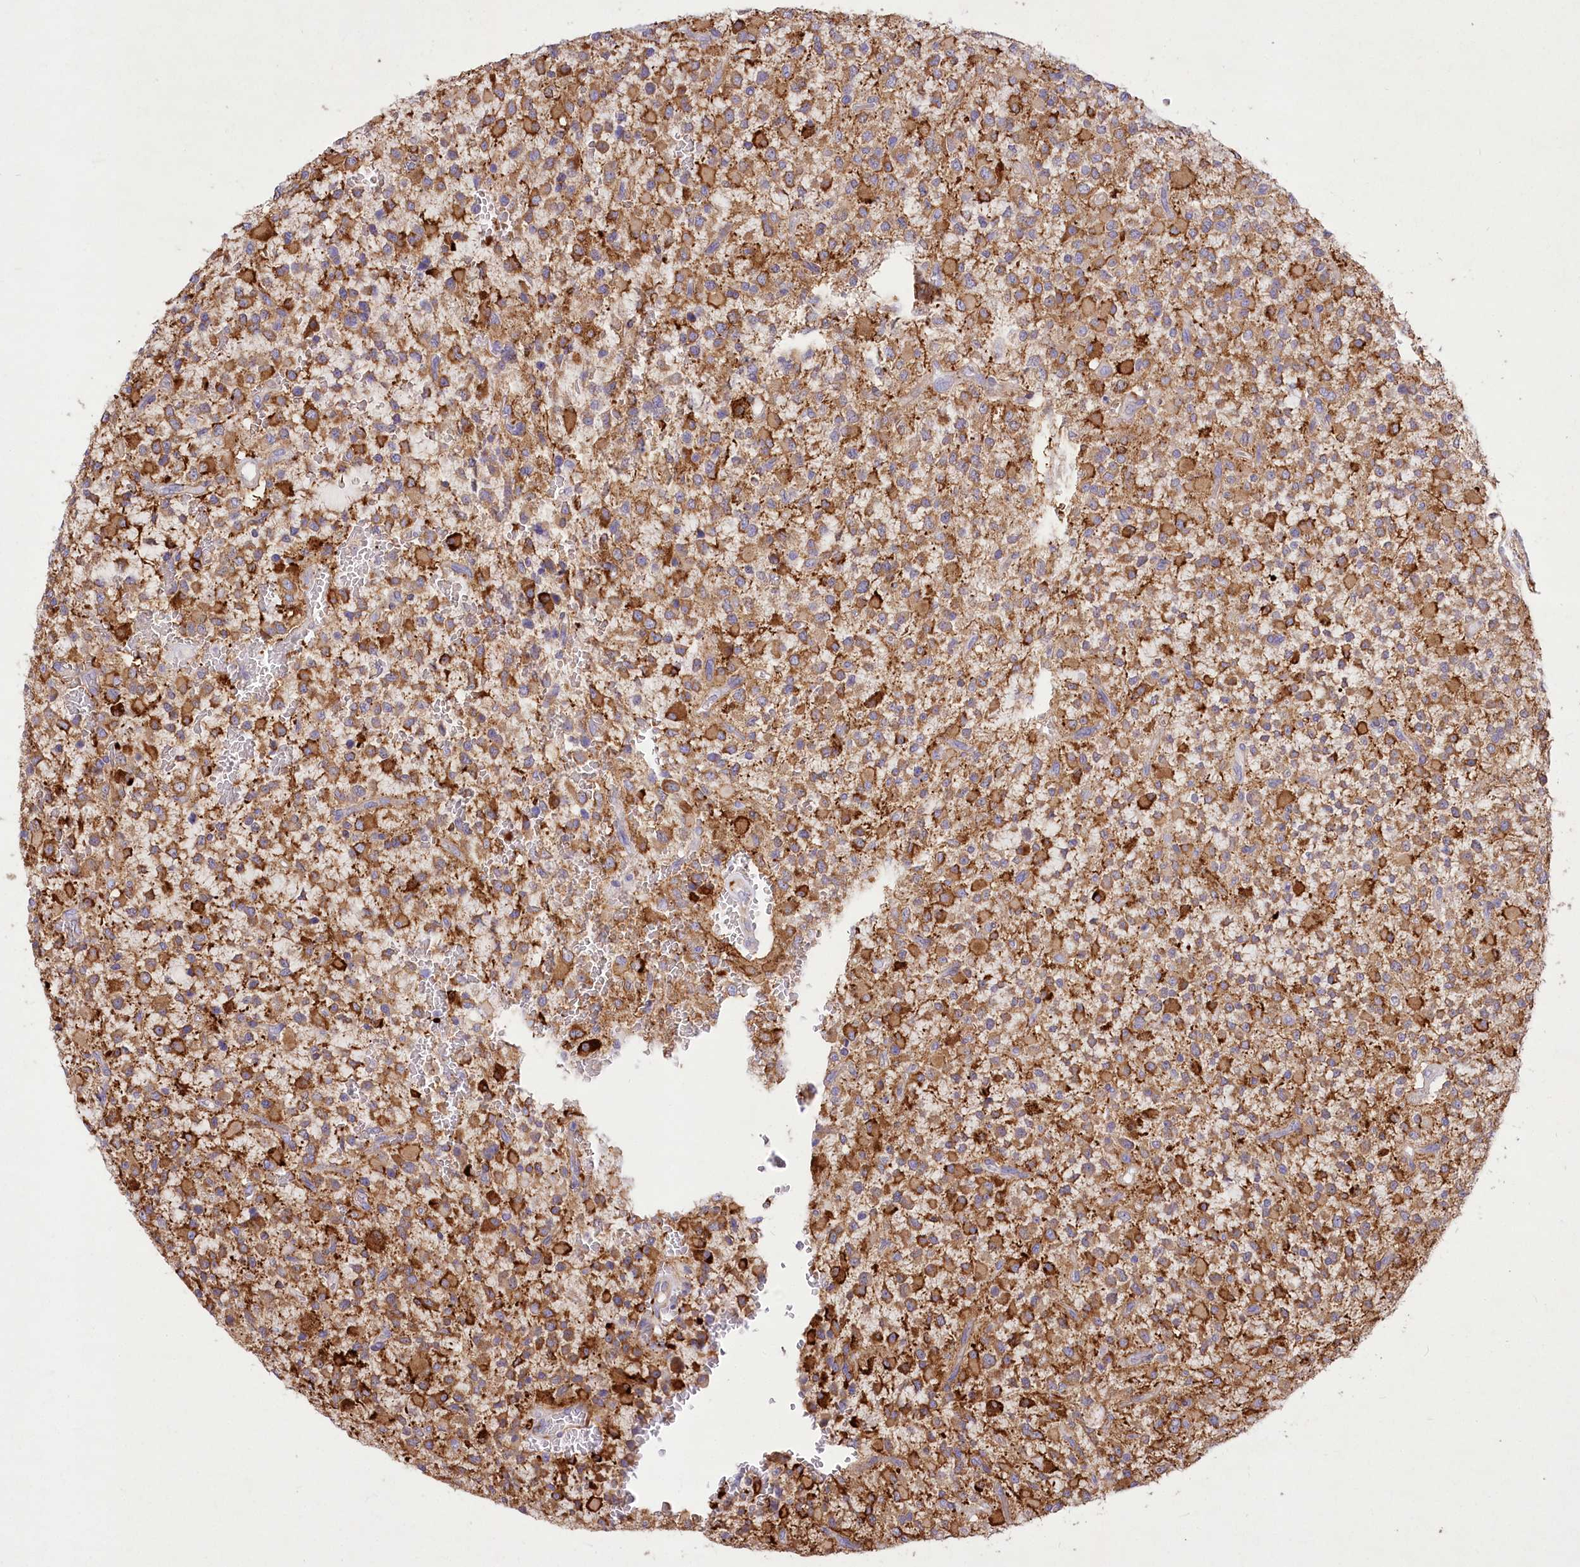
{"staining": {"intensity": "moderate", "quantity": ">75%", "location": "cytoplasmic/membranous"}, "tissue": "glioma", "cell_type": "Tumor cells", "image_type": "cancer", "snomed": [{"axis": "morphology", "description": "Glioma, malignant, High grade"}, {"axis": "topography", "description": "Brain"}], "caption": "Tumor cells demonstrate moderate cytoplasmic/membranous staining in approximately >75% of cells in glioma.", "gene": "ANGPTL3", "patient": {"sex": "male", "age": 34}}